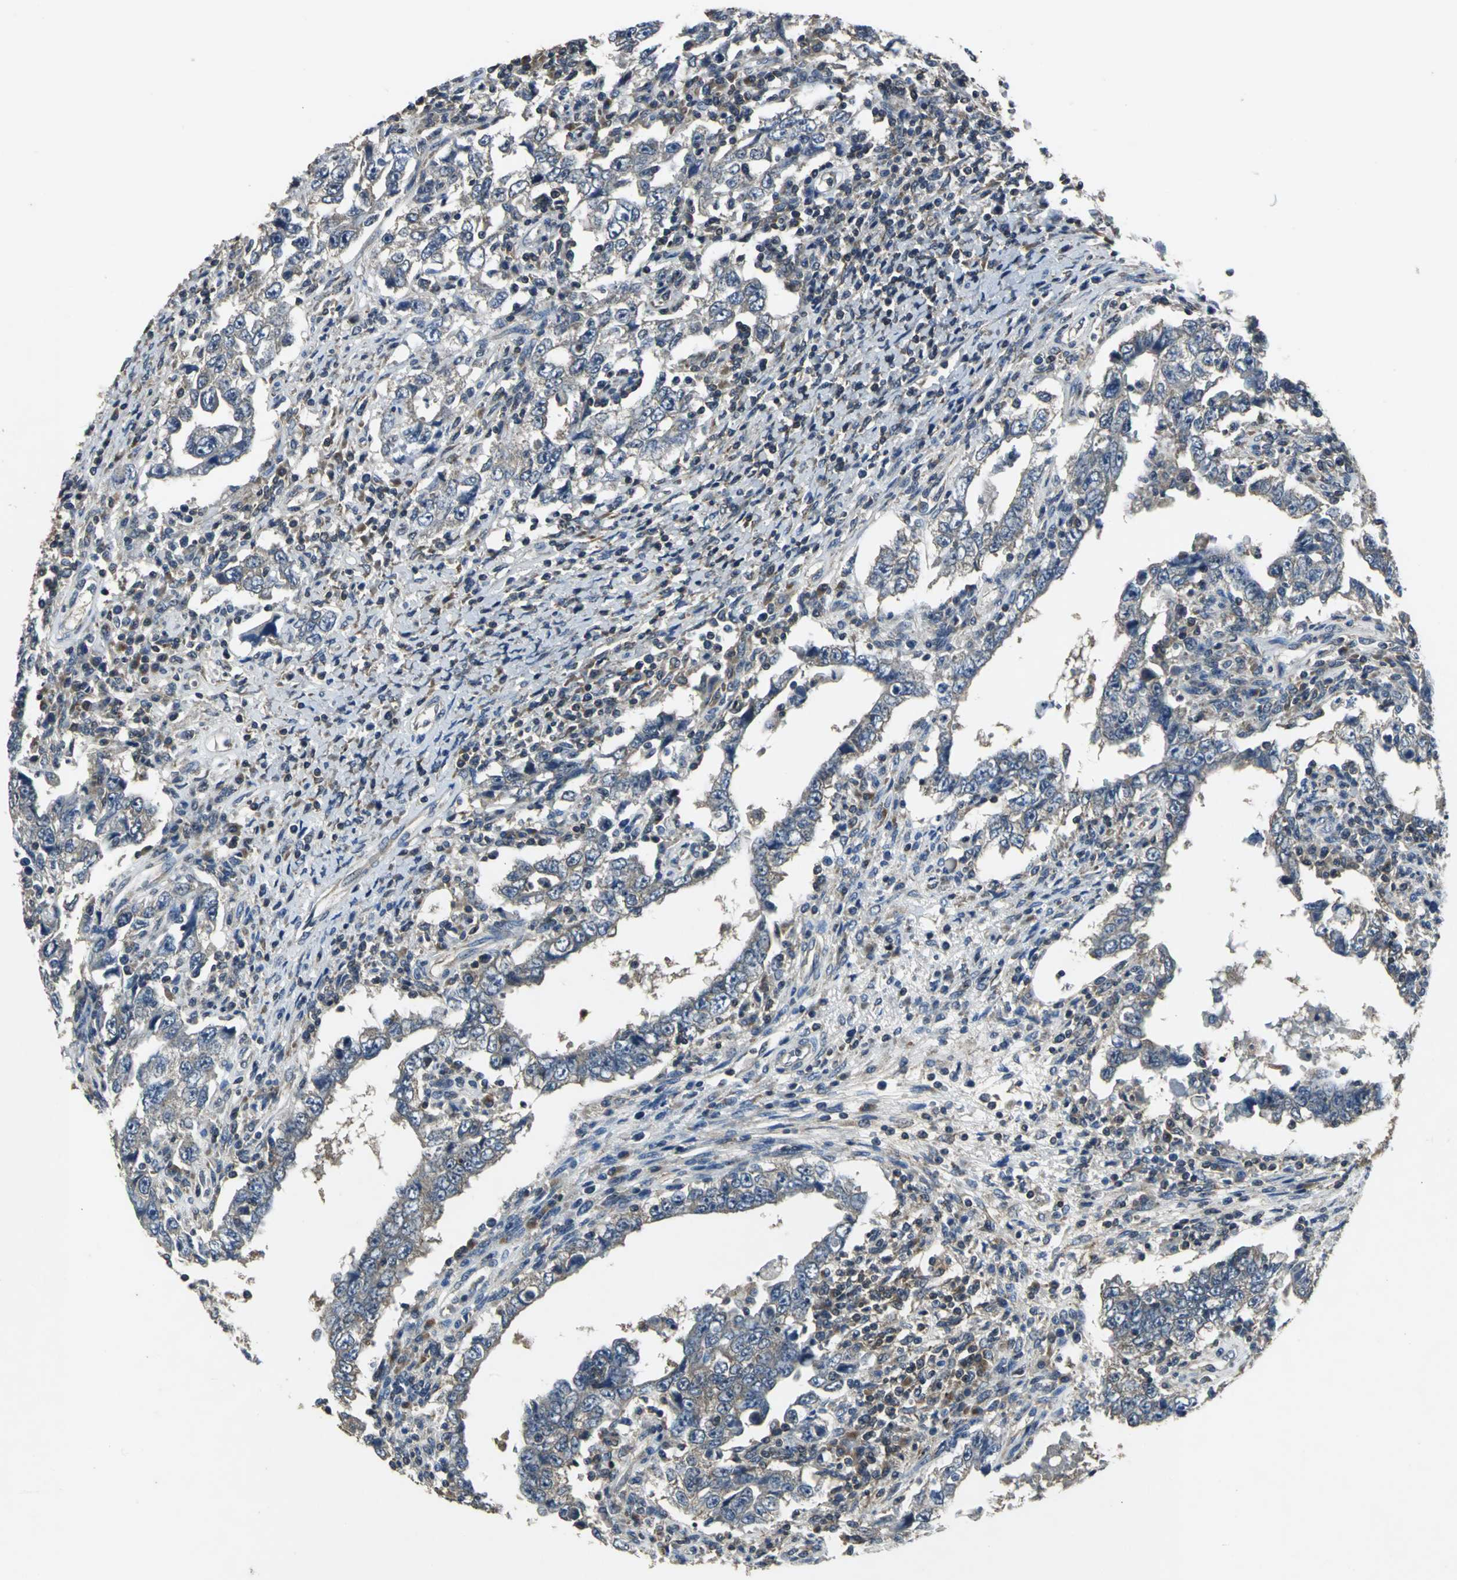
{"staining": {"intensity": "weak", "quantity": ">75%", "location": "cytoplasmic/membranous"}, "tissue": "testis cancer", "cell_type": "Tumor cells", "image_type": "cancer", "snomed": [{"axis": "morphology", "description": "Carcinoma, Embryonal, NOS"}, {"axis": "topography", "description": "Testis"}], "caption": "Protein staining by immunohistochemistry (IHC) displays weak cytoplasmic/membranous expression in about >75% of tumor cells in testis cancer.", "gene": "IRF3", "patient": {"sex": "male", "age": 26}}